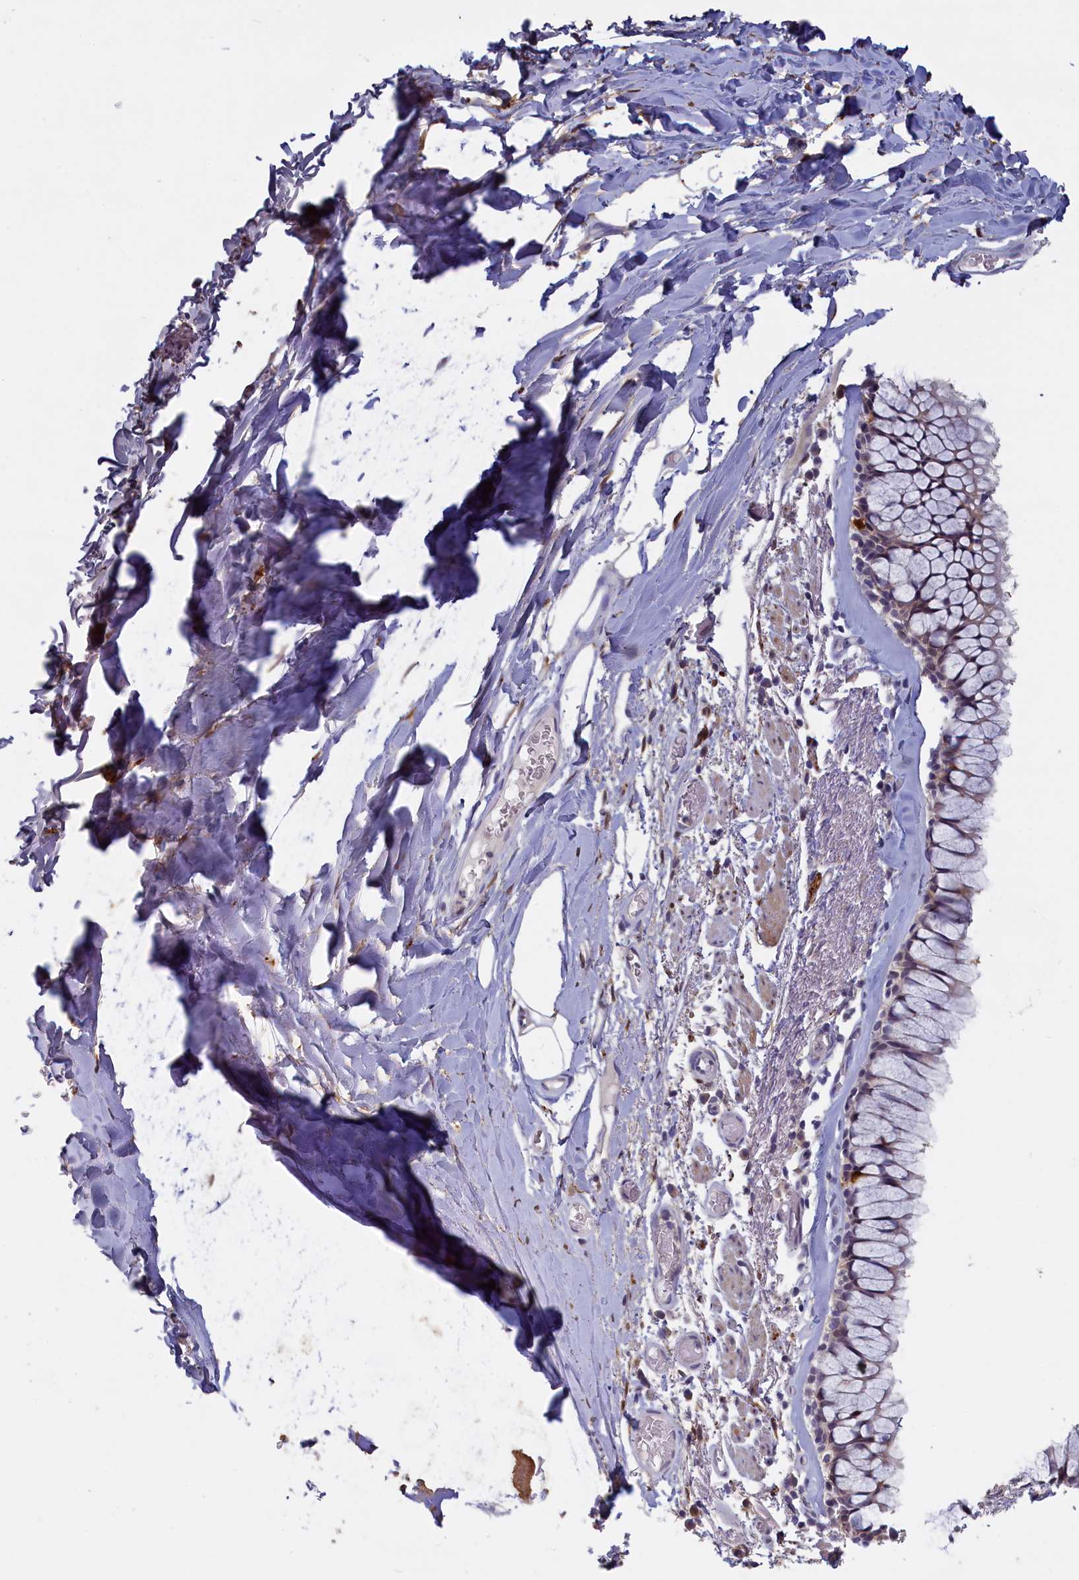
{"staining": {"intensity": "weak", "quantity": "25%-75%", "location": "cytoplasmic/membranous"}, "tissue": "bronchus", "cell_type": "Respiratory epithelial cells", "image_type": "normal", "snomed": [{"axis": "morphology", "description": "Normal tissue, NOS"}, {"axis": "topography", "description": "Bronchus"}], "caption": "Unremarkable bronchus demonstrates weak cytoplasmic/membranous positivity in about 25%-75% of respiratory epithelial cells.", "gene": "UCHL3", "patient": {"sex": "male", "age": 65}}